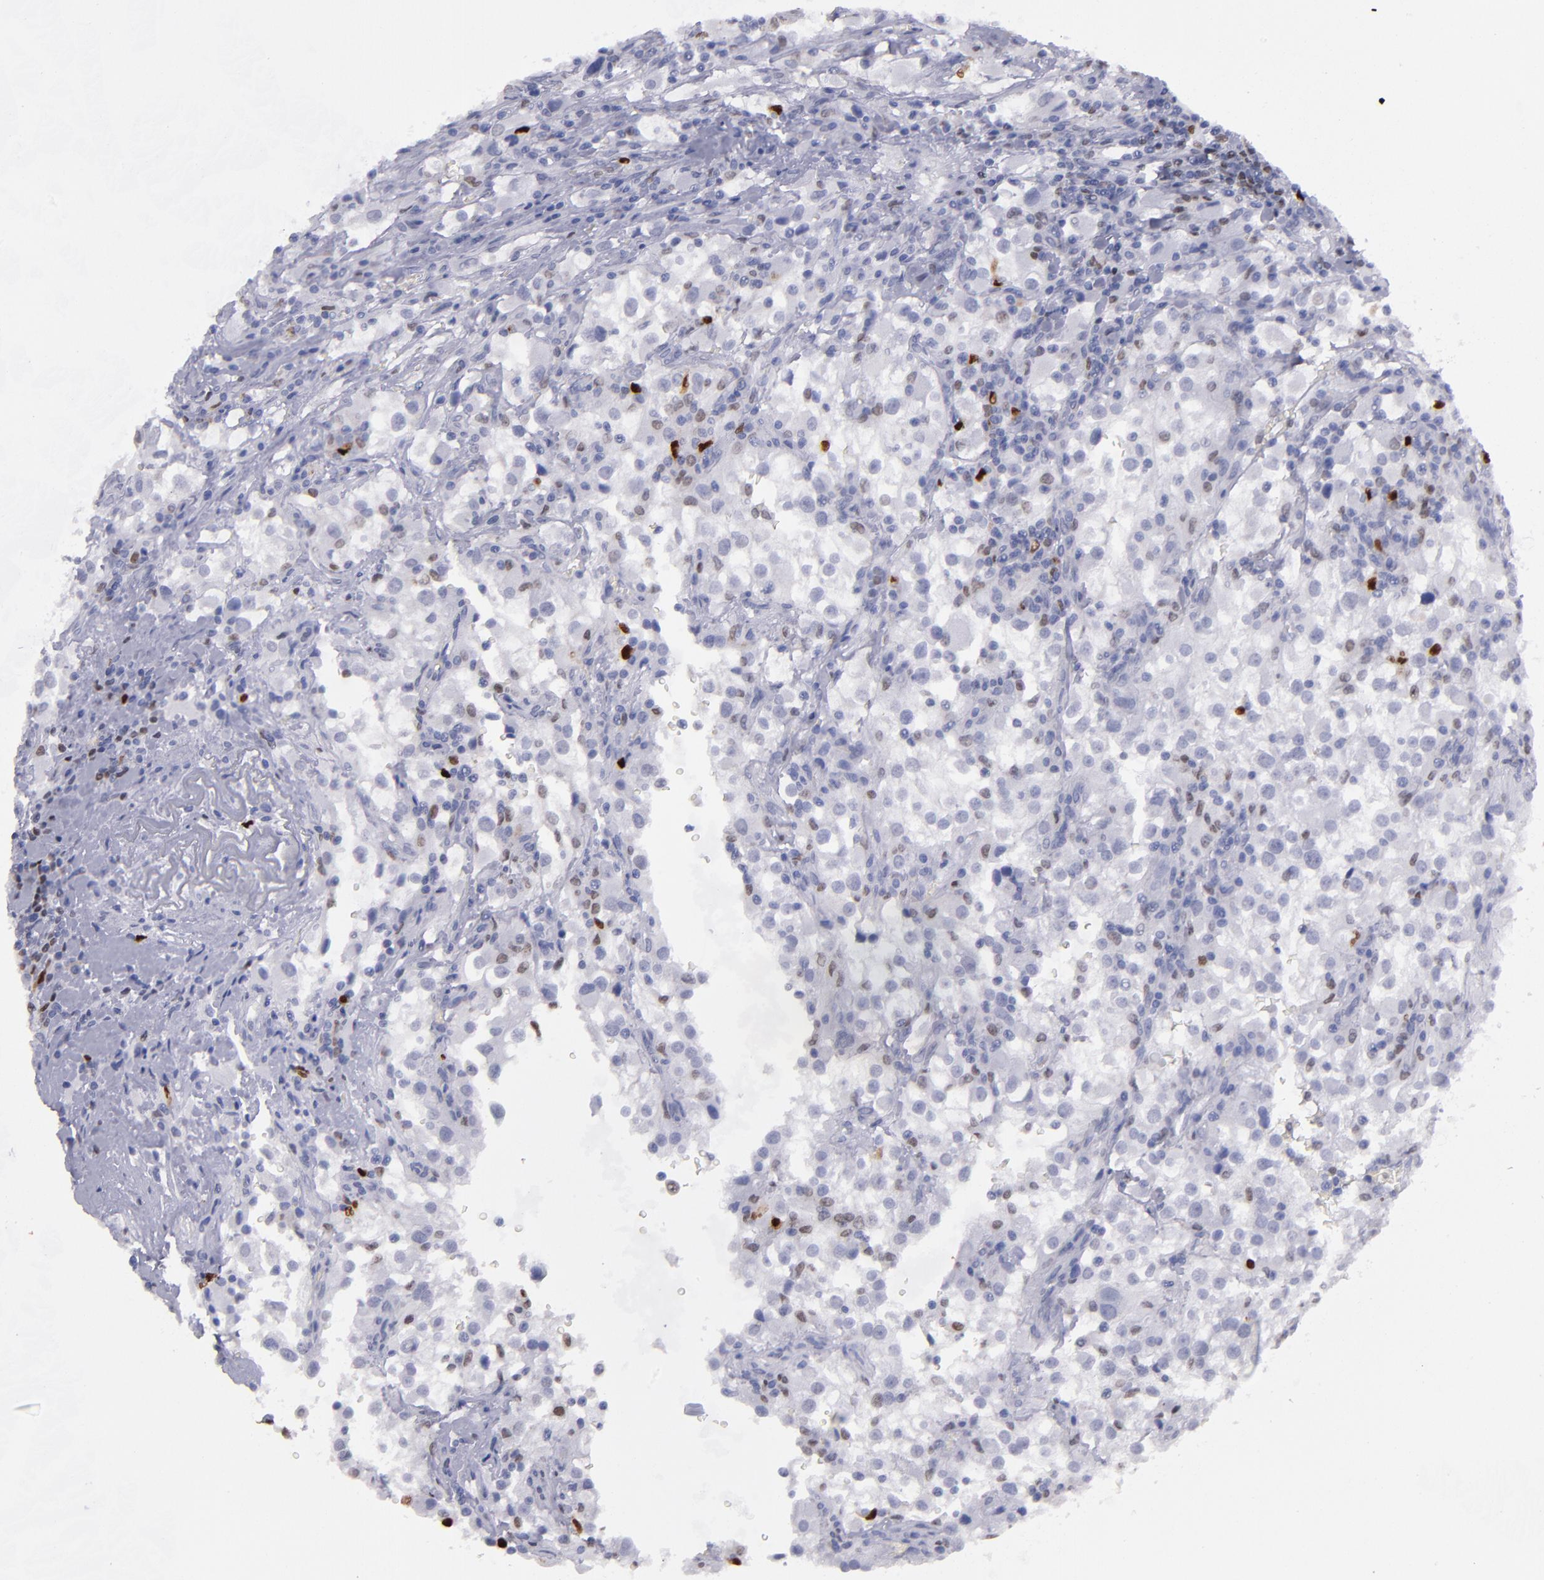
{"staining": {"intensity": "weak", "quantity": "25%-75%", "location": "nuclear"}, "tissue": "renal cancer", "cell_type": "Tumor cells", "image_type": "cancer", "snomed": [{"axis": "morphology", "description": "Adenocarcinoma, NOS"}, {"axis": "topography", "description": "Kidney"}], "caption": "Protein positivity by immunohistochemistry (IHC) displays weak nuclear positivity in about 25%-75% of tumor cells in renal cancer. (DAB = brown stain, brightfield microscopy at high magnification).", "gene": "IRF8", "patient": {"sex": "female", "age": 52}}